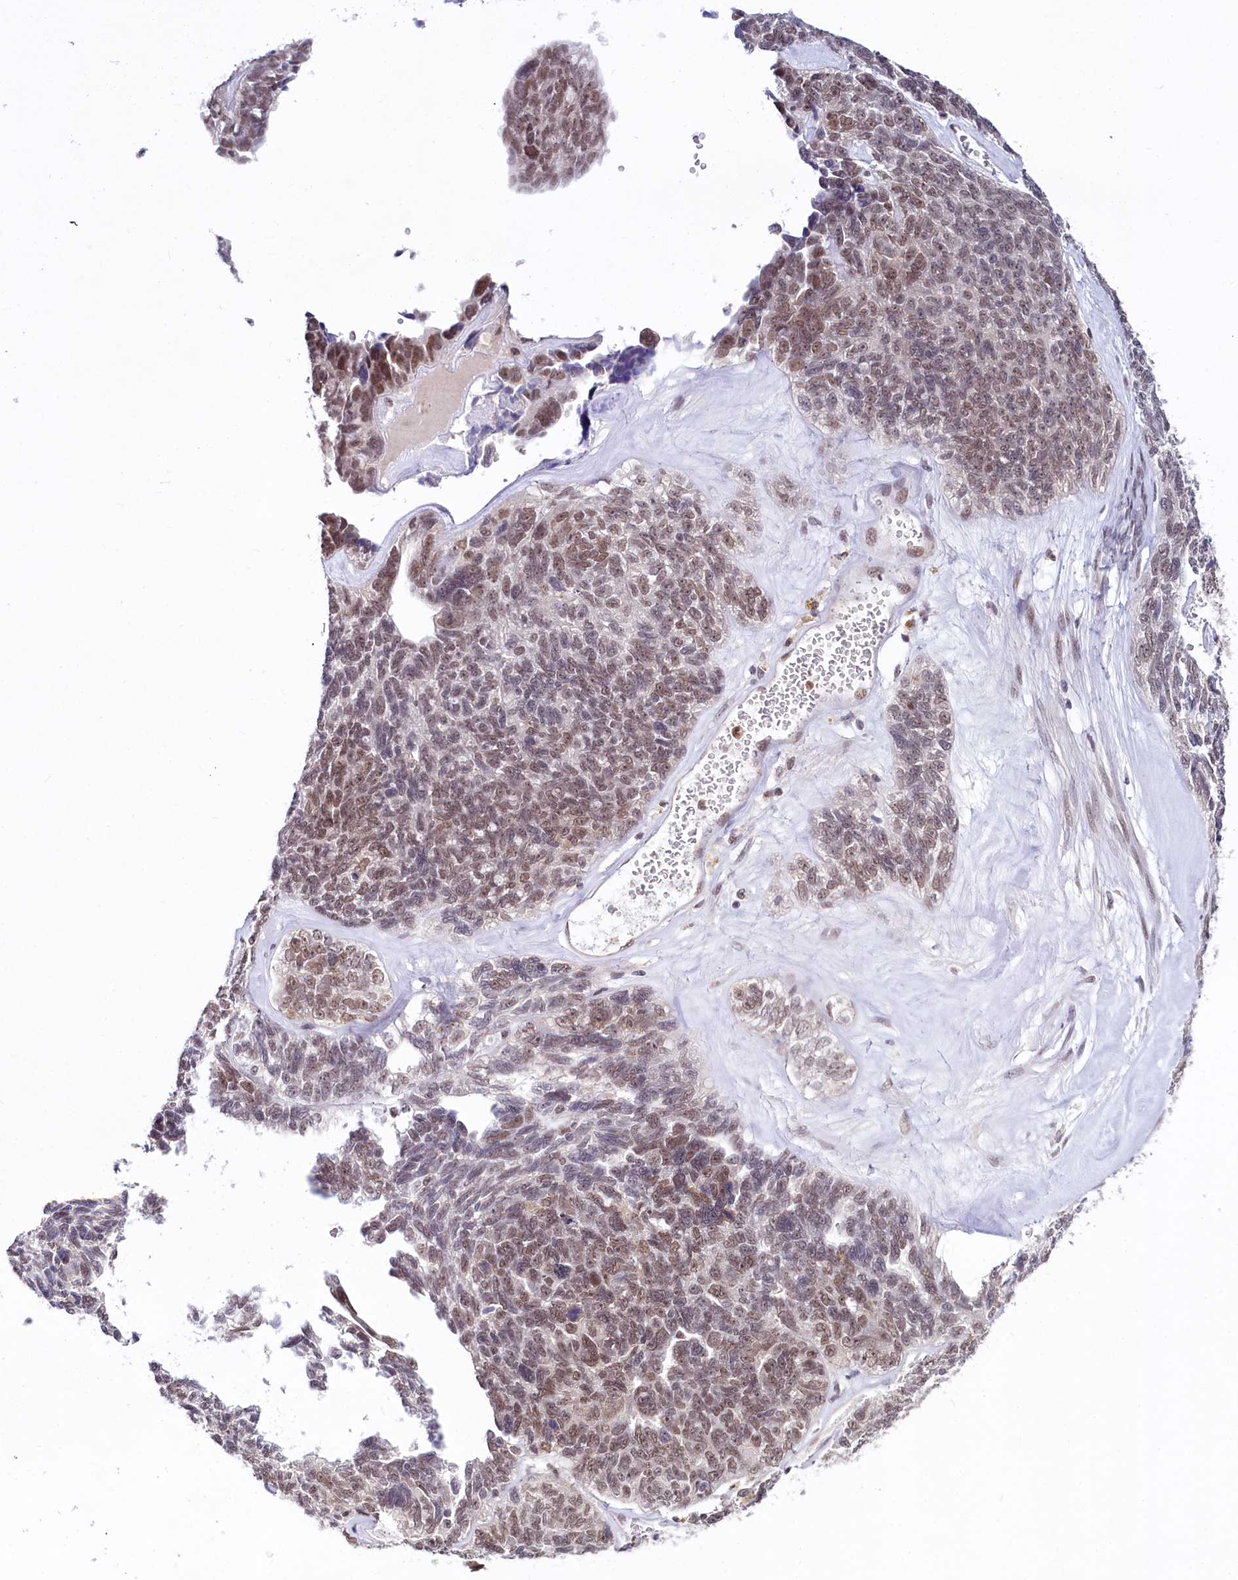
{"staining": {"intensity": "moderate", "quantity": ">75%", "location": "nuclear"}, "tissue": "ovarian cancer", "cell_type": "Tumor cells", "image_type": "cancer", "snomed": [{"axis": "morphology", "description": "Cystadenocarcinoma, serous, NOS"}, {"axis": "topography", "description": "Ovary"}], "caption": "This histopathology image reveals serous cystadenocarcinoma (ovarian) stained with IHC to label a protein in brown. The nuclear of tumor cells show moderate positivity for the protein. Nuclei are counter-stained blue.", "gene": "SCAF11", "patient": {"sex": "female", "age": 79}}